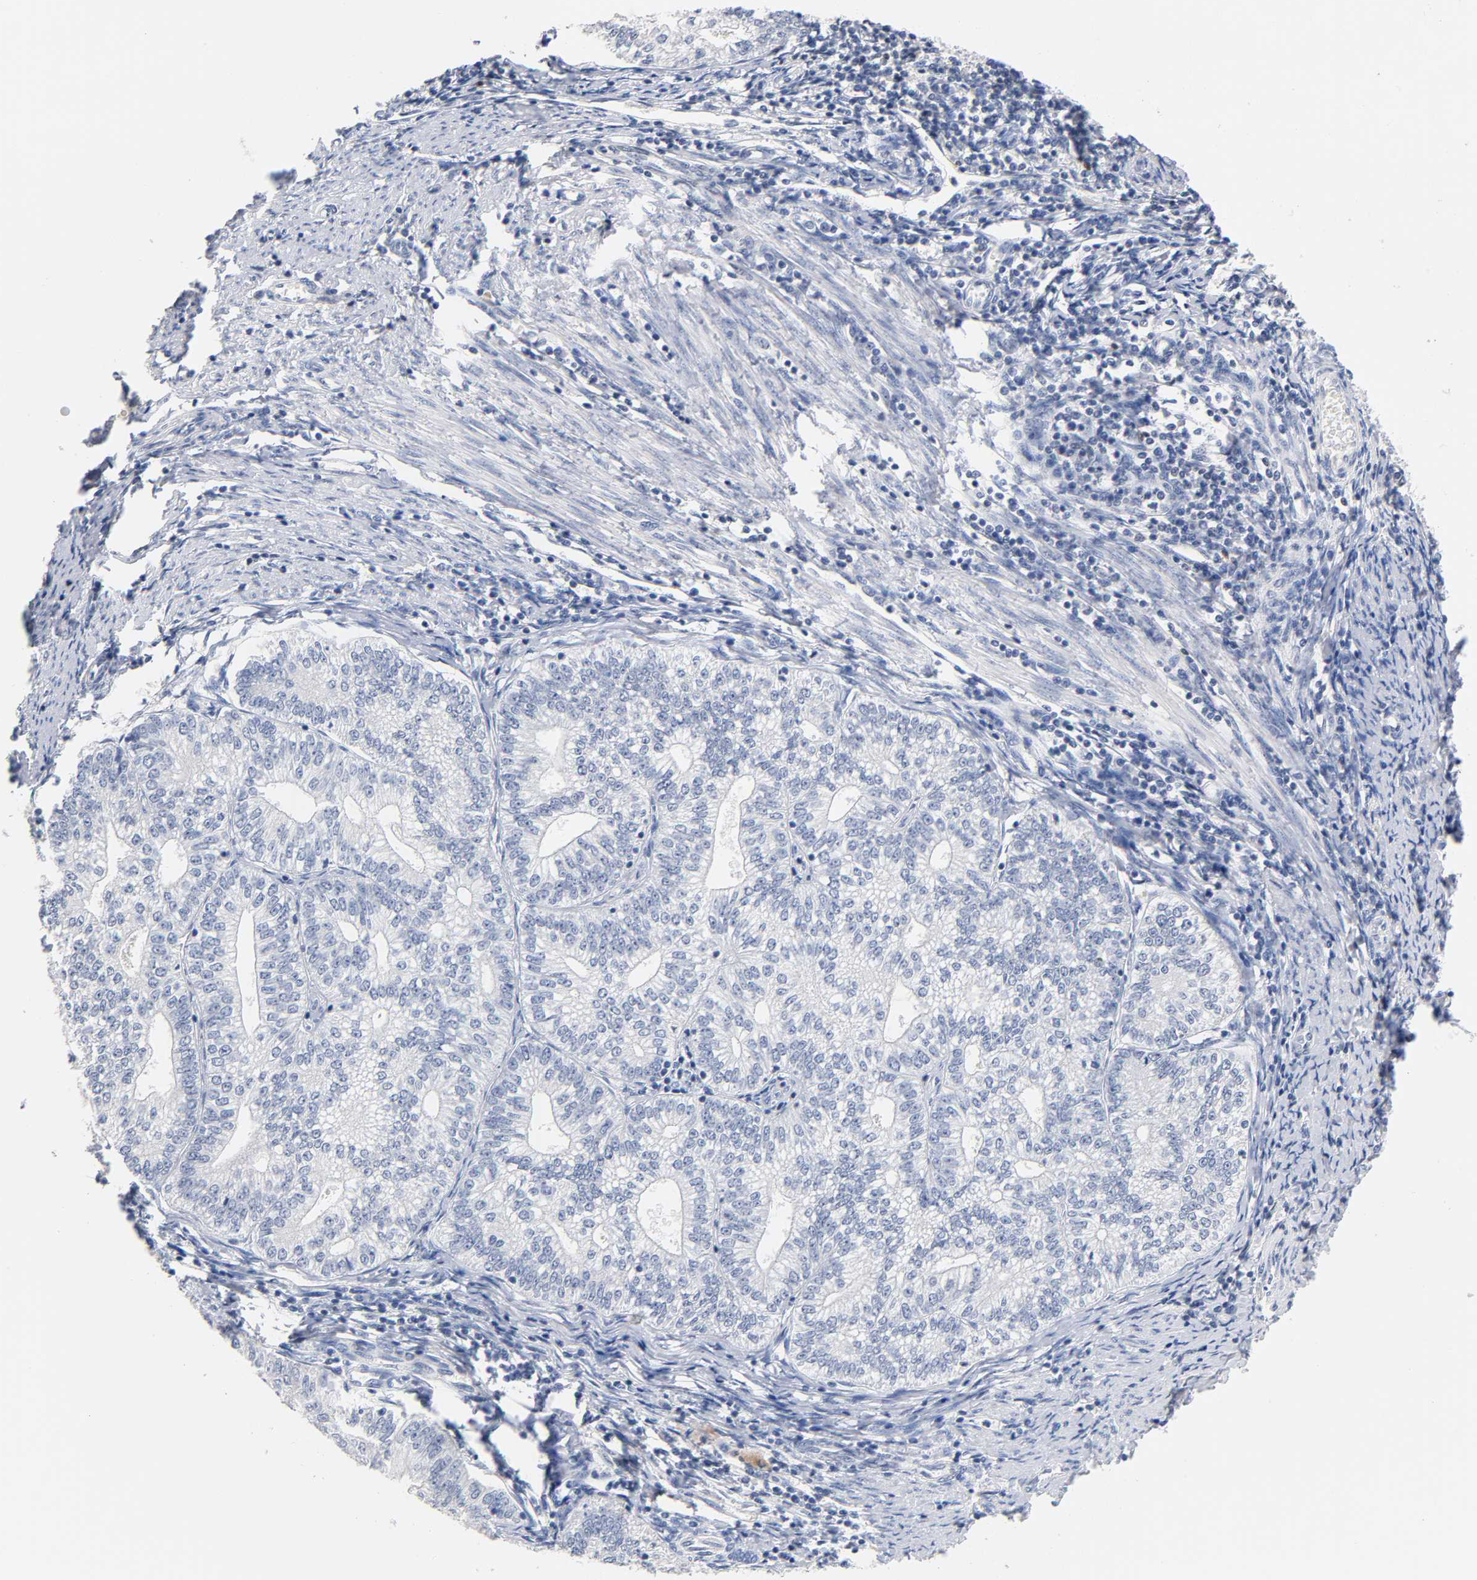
{"staining": {"intensity": "negative", "quantity": "none", "location": "none"}, "tissue": "endometrial cancer", "cell_type": "Tumor cells", "image_type": "cancer", "snomed": [{"axis": "morphology", "description": "Adenocarcinoma, NOS"}, {"axis": "topography", "description": "Endometrium"}], "caption": "Tumor cells show no significant protein staining in endometrial adenocarcinoma. (Immunohistochemistry (ihc), brightfield microscopy, high magnification).", "gene": "NFATC1", "patient": {"sex": "female", "age": 69}}